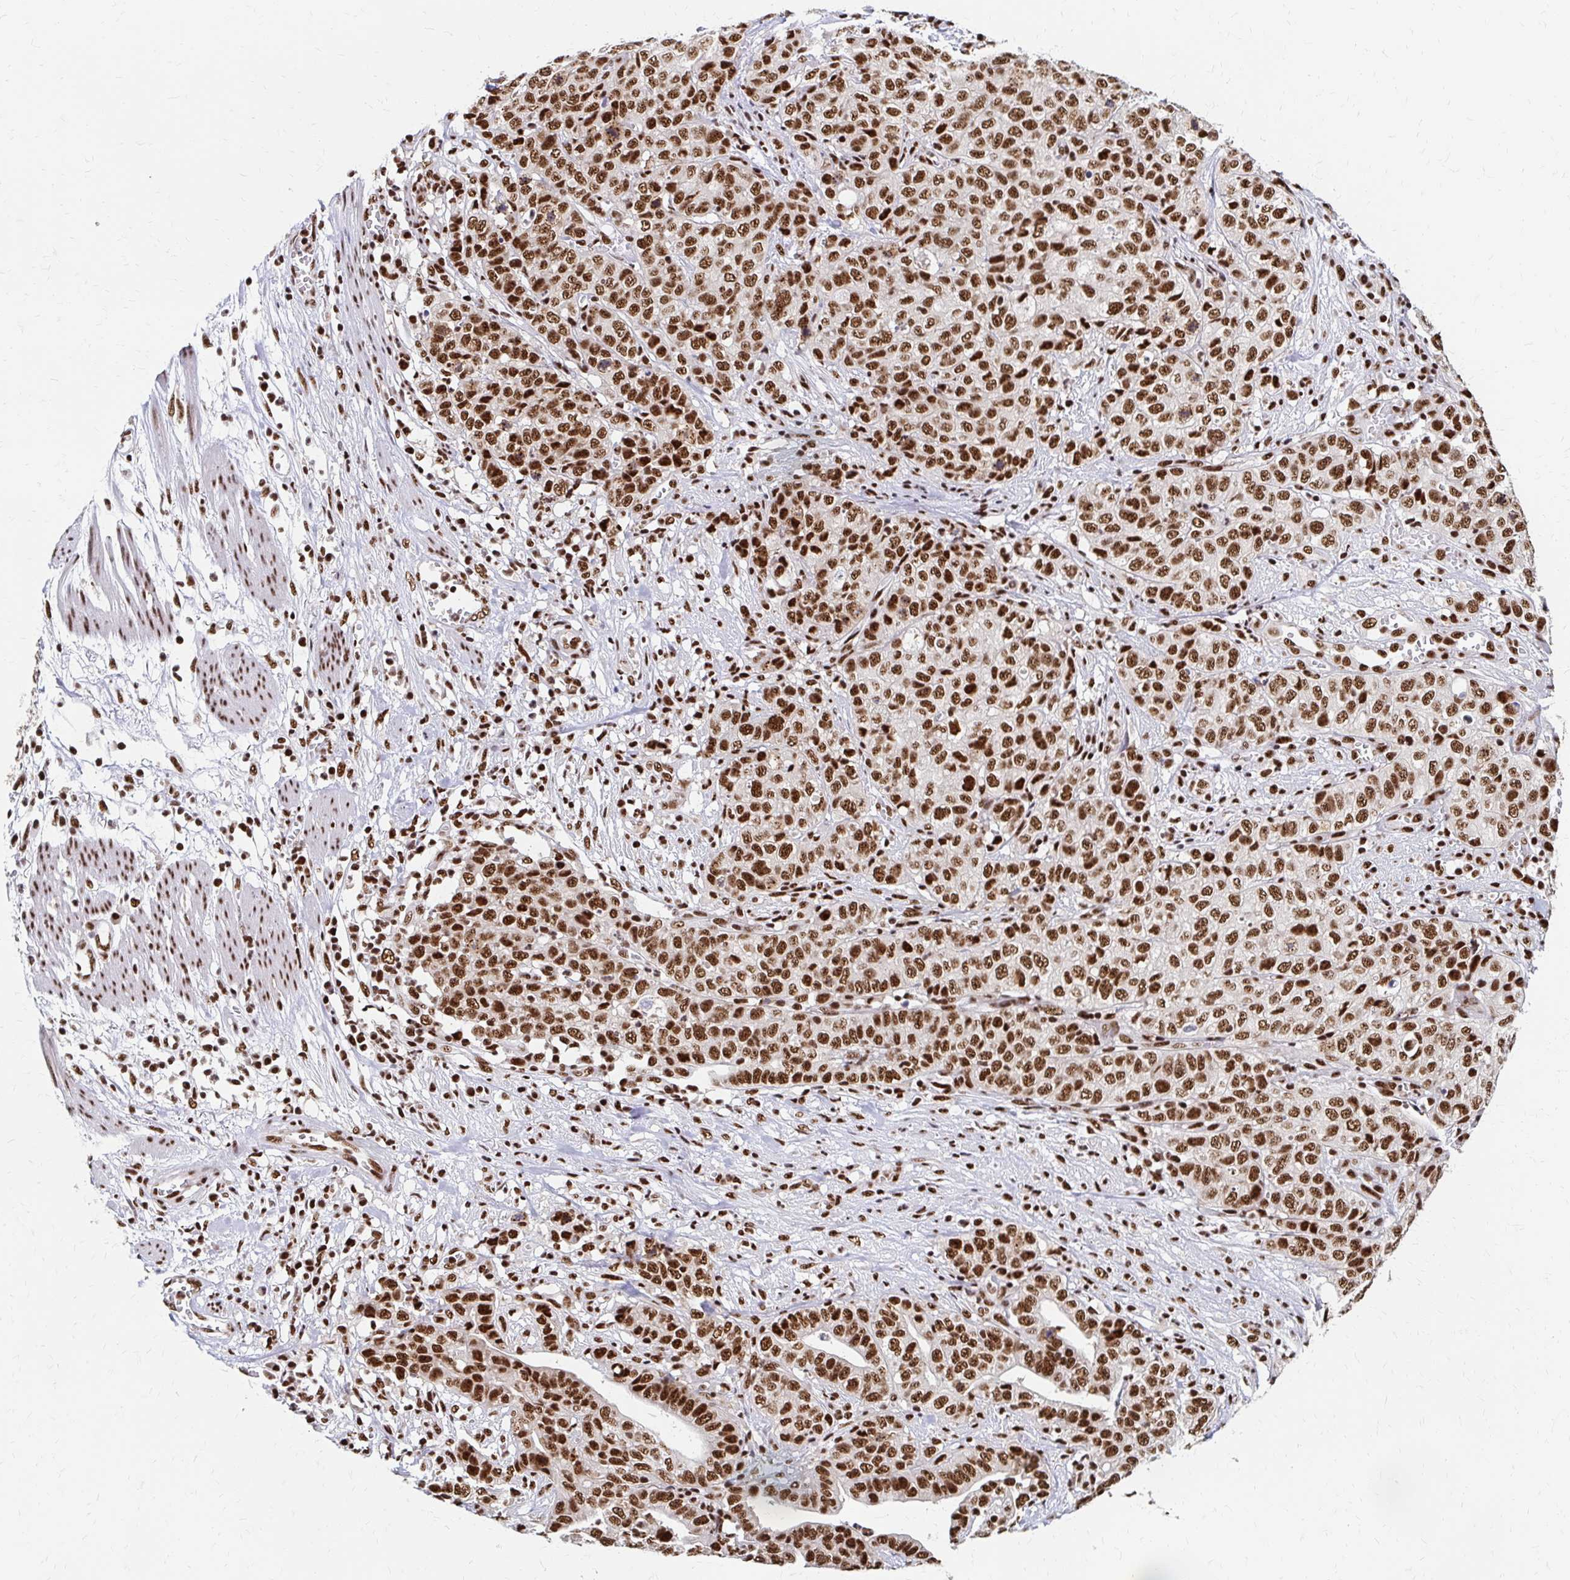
{"staining": {"intensity": "strong", "quantity": ">75%", "location": "nuclear"}, "tissue": "stomach cancer", "cell_type": "Tumor cells", "image_type": "cancer", "snomed": [{"axis": "morphology", "description": "Adenocarcinoma, NOS"}, {"axis": "topography", "description": "Stomach, upper"}], "caption": "Tumor cells exhibit high levels of strong nuclear staining in about >75% of cells in human stomach cancer. (Brightfield microscopy of DAB IHC at high magnification).", "gene": "CNKSR3", "patient": {"sex": "female", "age": 67}}